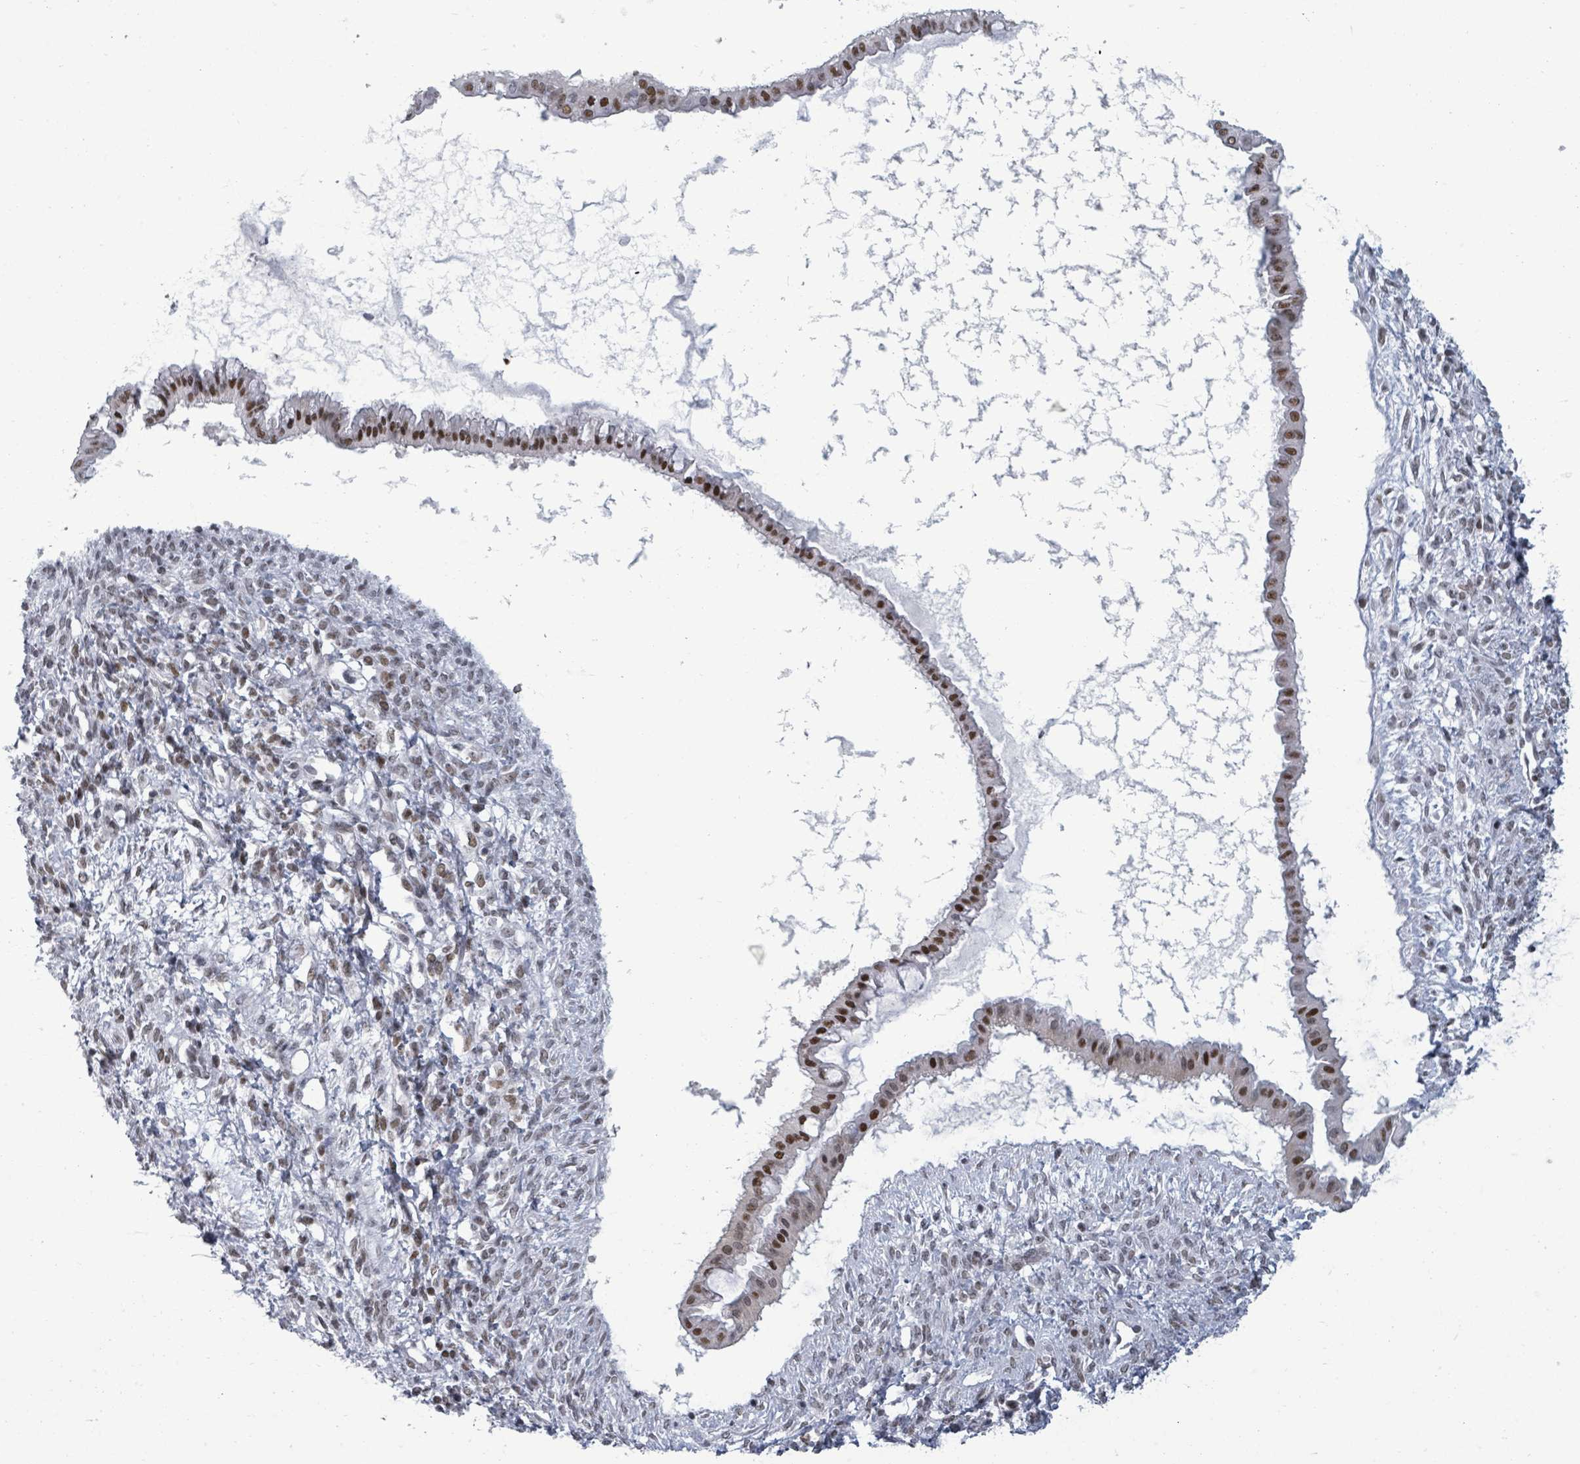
{"staining": {"intensity": "moderate", "quantity": ">75%", "location": "nuclear"}, "tissue": "ovarian cancer", "cell_type": "Tumor cells", "image_type": "cancer", "snomed": [{"axis": "morphology", "description": "Cystadenocarcinoma, mucinous, NOS"}, {"axis": "topography", "description": "Ovary"}], "caption": "Protein expression analysis of ovarian cancer demonstrates moderate nuclear positivity in approximately >75% of tumor cells.", "gene": "ERCC5", "patient": {"sex": "female", "age": 73}}